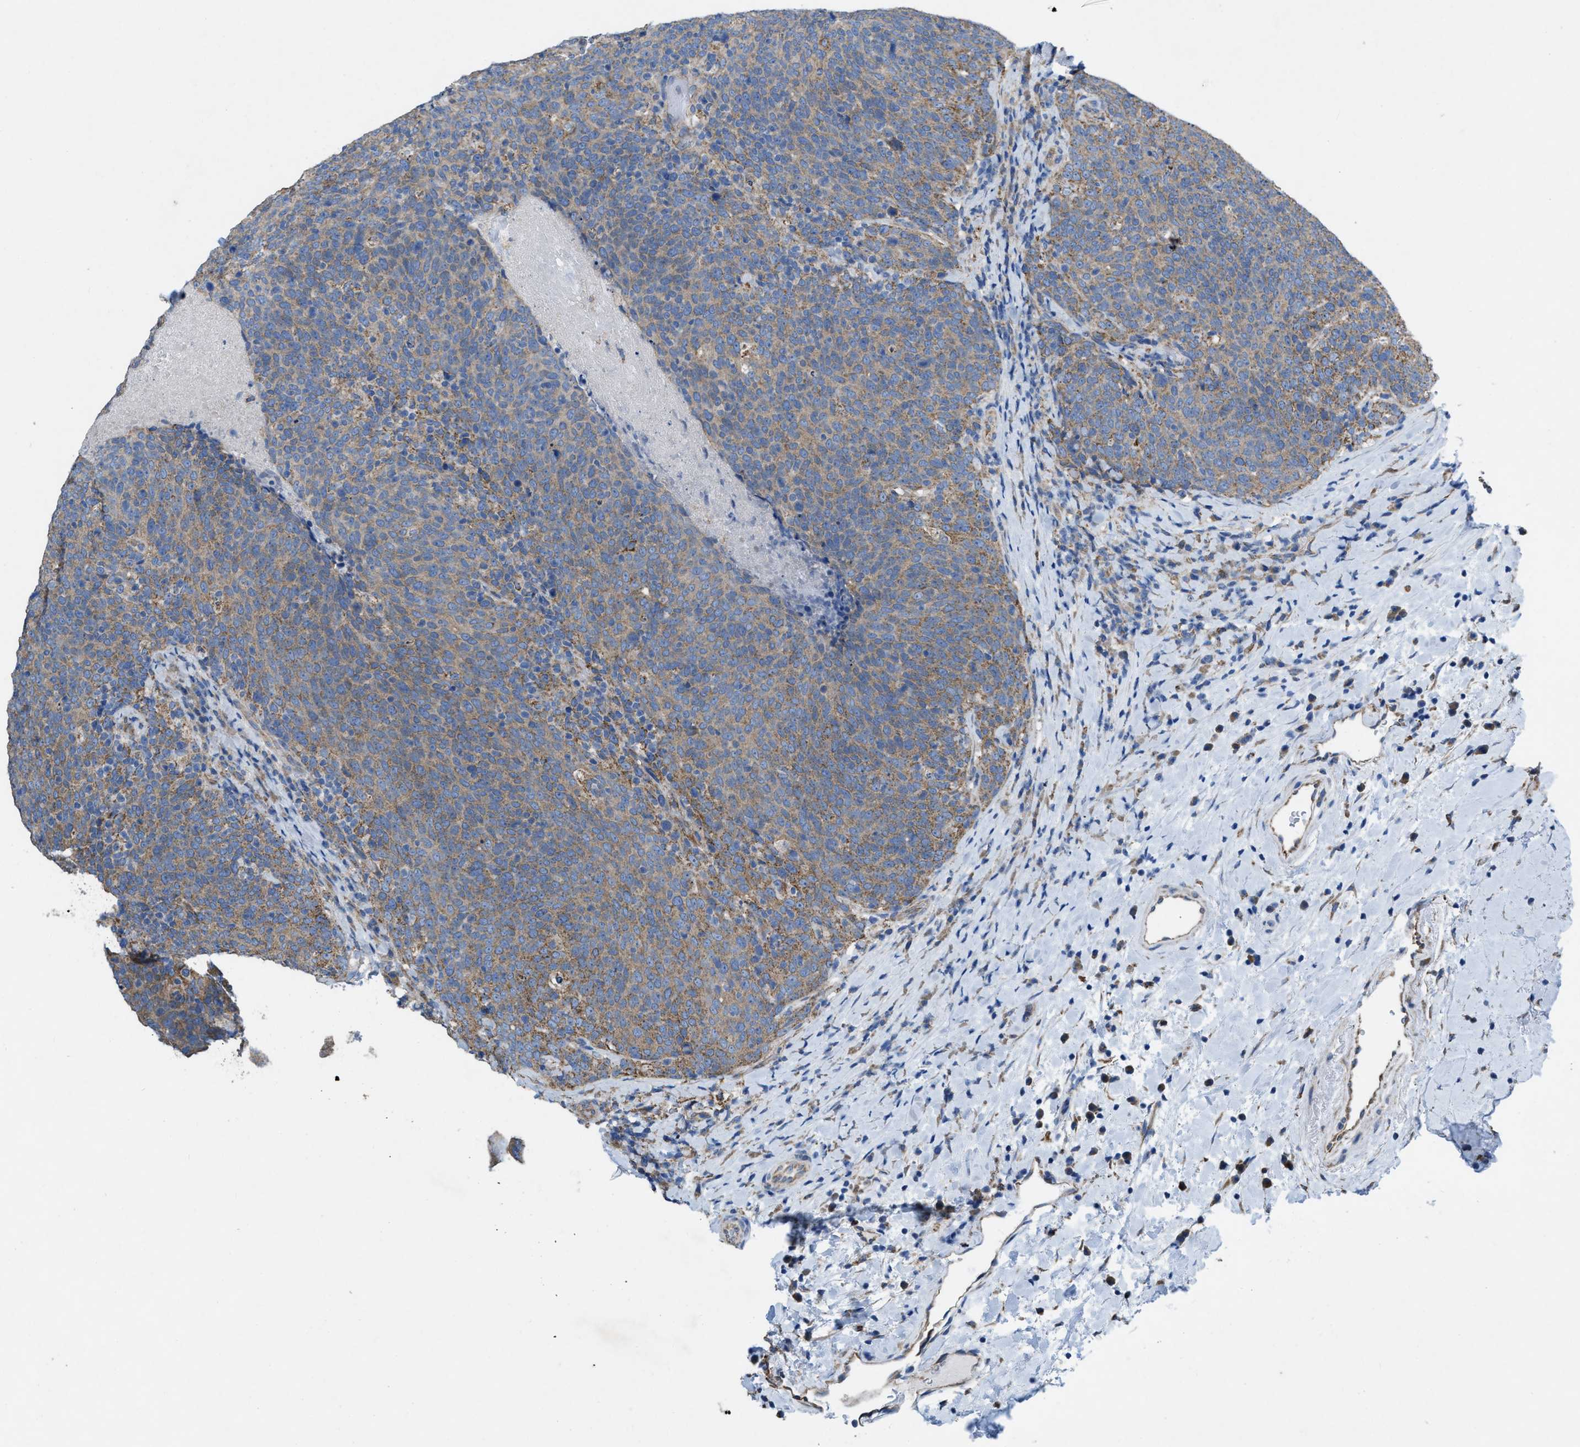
{"staining": {"intensity": "weak", "quantity": ">75%", "location": "cytoplasmic/membranous"}, "tissue": "head and neck cancer", "cell_type": "Tumor cells", "image_type": "cancer", "snomed": [{"axis": "morphology", "description": "Squamous cell carcinoma, NOS"}, {"axis": "morphology", "description": "Squamous cell carcinoma, metastatic, NOS"}, {"axis": "topography", "description": "Lymph node"}, {"axis": "topography", "description": "Head-Neck"}], "caption": "Immunohistochemical staining of human head and neck metastatic squamous cell carcinoma demonstrates low levels of weak cytoplasmic/membranous expression in about >75% of tumor cells.", "gene": "DOLPP1", "patient": {"sex": "male", "age": 62}}